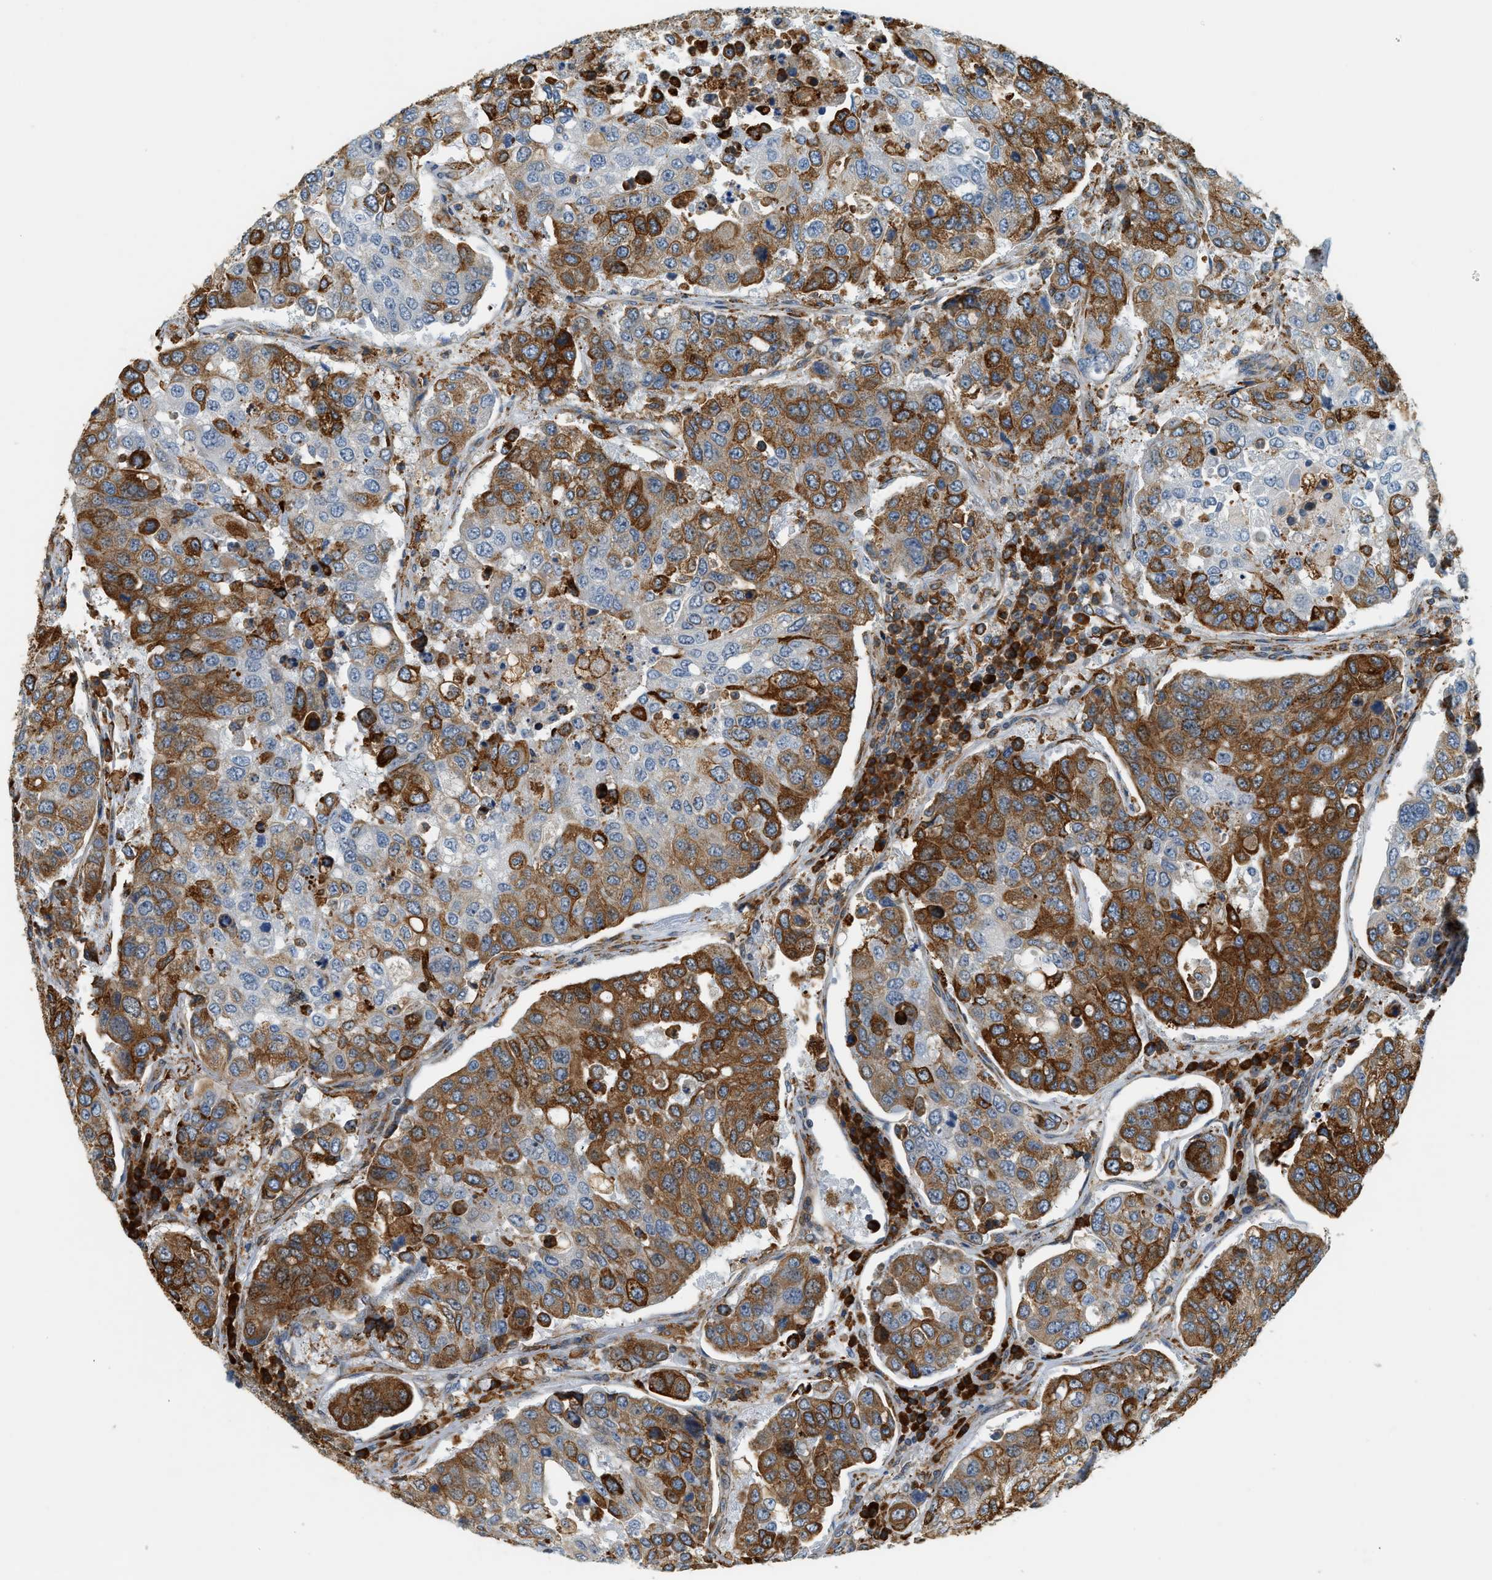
{"staining": {"intensity": "strong", "quantity": ">75%", "location": "cytoplasmic/membranous"}, "tissue": "urothelial cancer", "cell_type": "Tumor cells", "image_type": "cancer", "snomed": [{"axis": "morphology", "description": "Urothelial carcinoma, High grade"}, {"axis": "topography", "description": "Lymph node"}, {"axis": "topography", "description": "Urinary bladder"}], "caption": "There is high levels of strong cytoplasmic/membranous expression in tumor cells of urothelial cancer, as demonstrated by immunohistochemical staining (brown color).", "gene": "SEMA4D", "patient": {"sex": "male", "age": 51}}